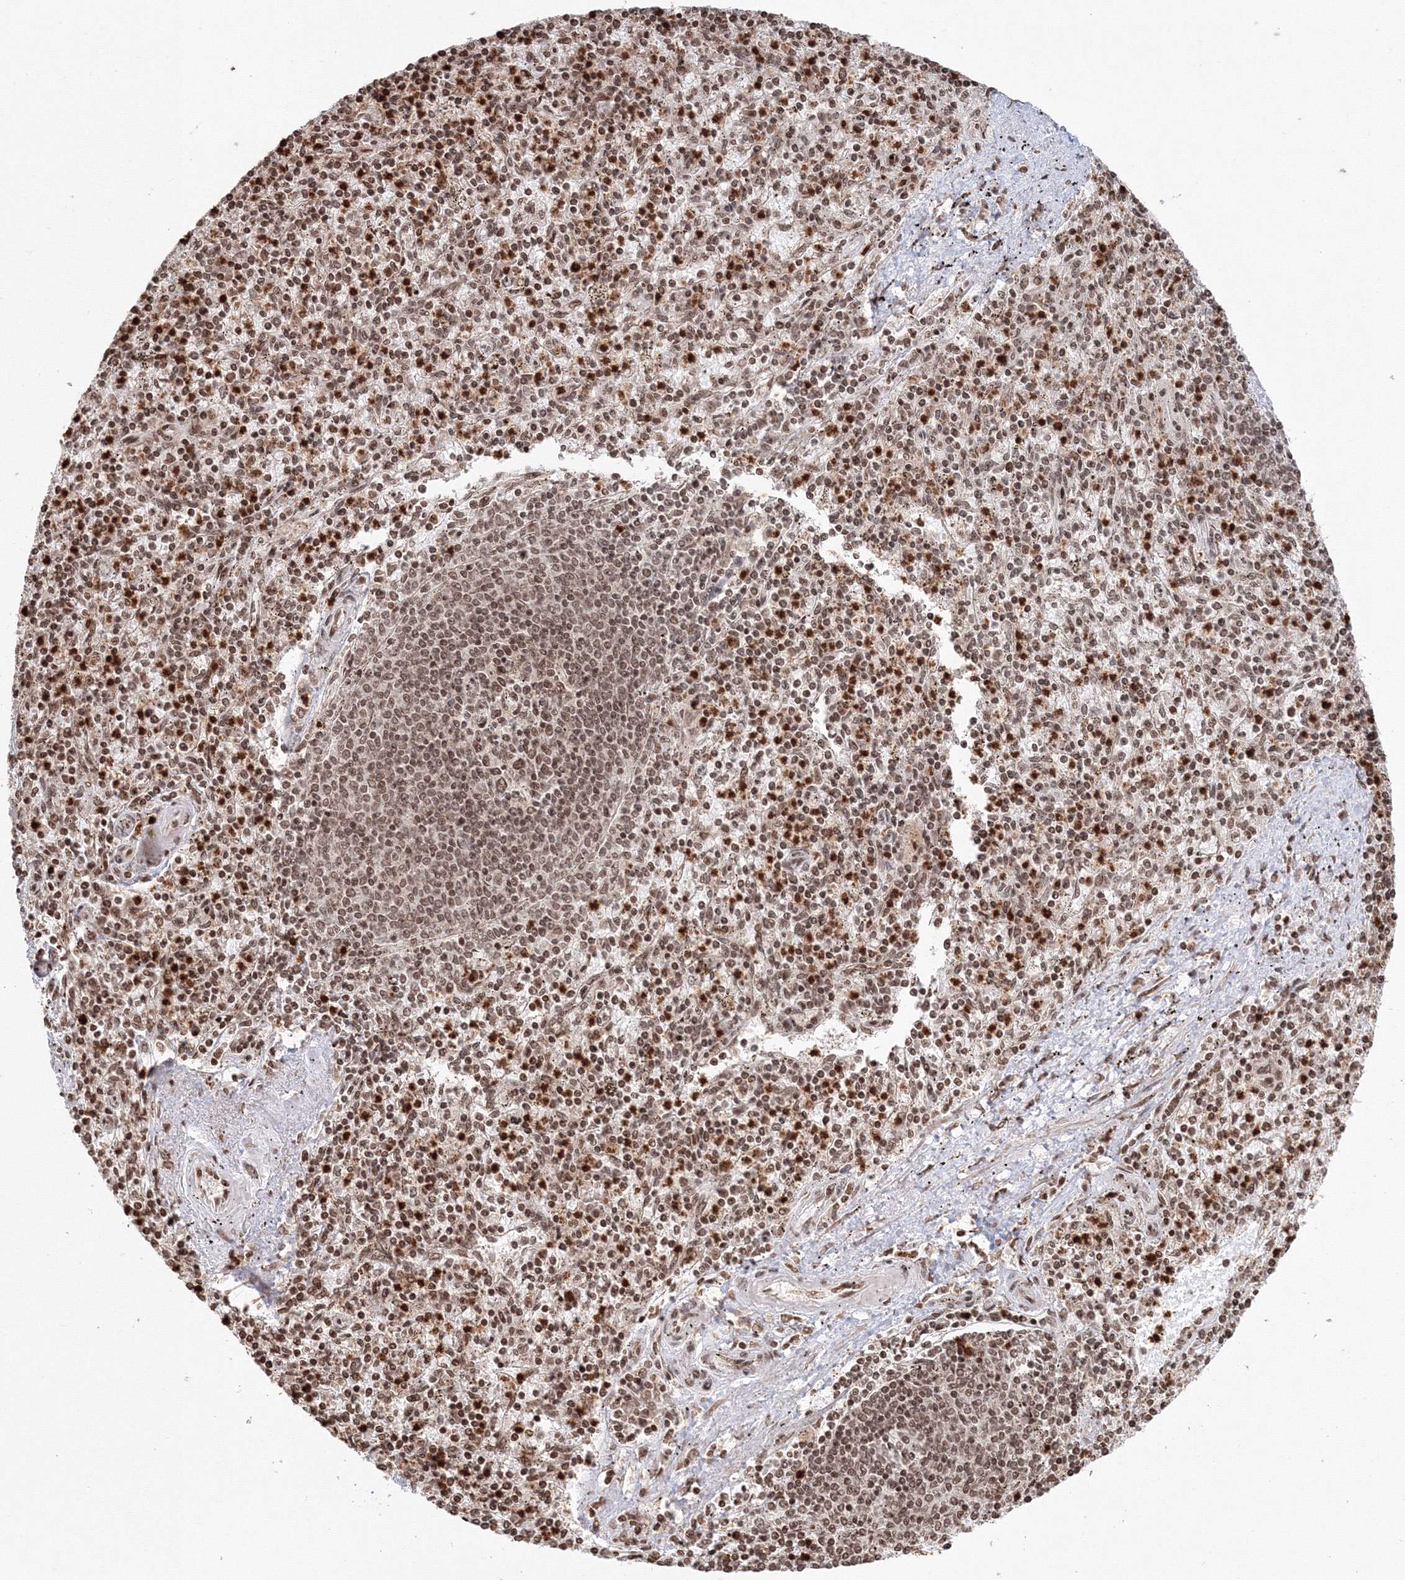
{"staining": {"intensity": "strong", "quantity": ">75%", "location": "cytoplasmic/membranous,nuclear"}, "tissue": "spleen", "cell_type": "Cells in red pulp", "image_type": "normal", "snomed": [{"axis": "morphology", "description": "Normal tissue, NOS"}, {"axis": "topography", "description": "Spleen"}], "caption": "The photomicrograph displays a brown stain indicating the presence of a protein in the cytoplasmic/membranous,nuclear of cells in red pulp in spleen. (Stains: DAB in brown, nuclei in blue, Microscopy: brightfield microscopy at high magnification).", "gene": "KIF20A", "patient": {"sex": "male", "age": 72}}